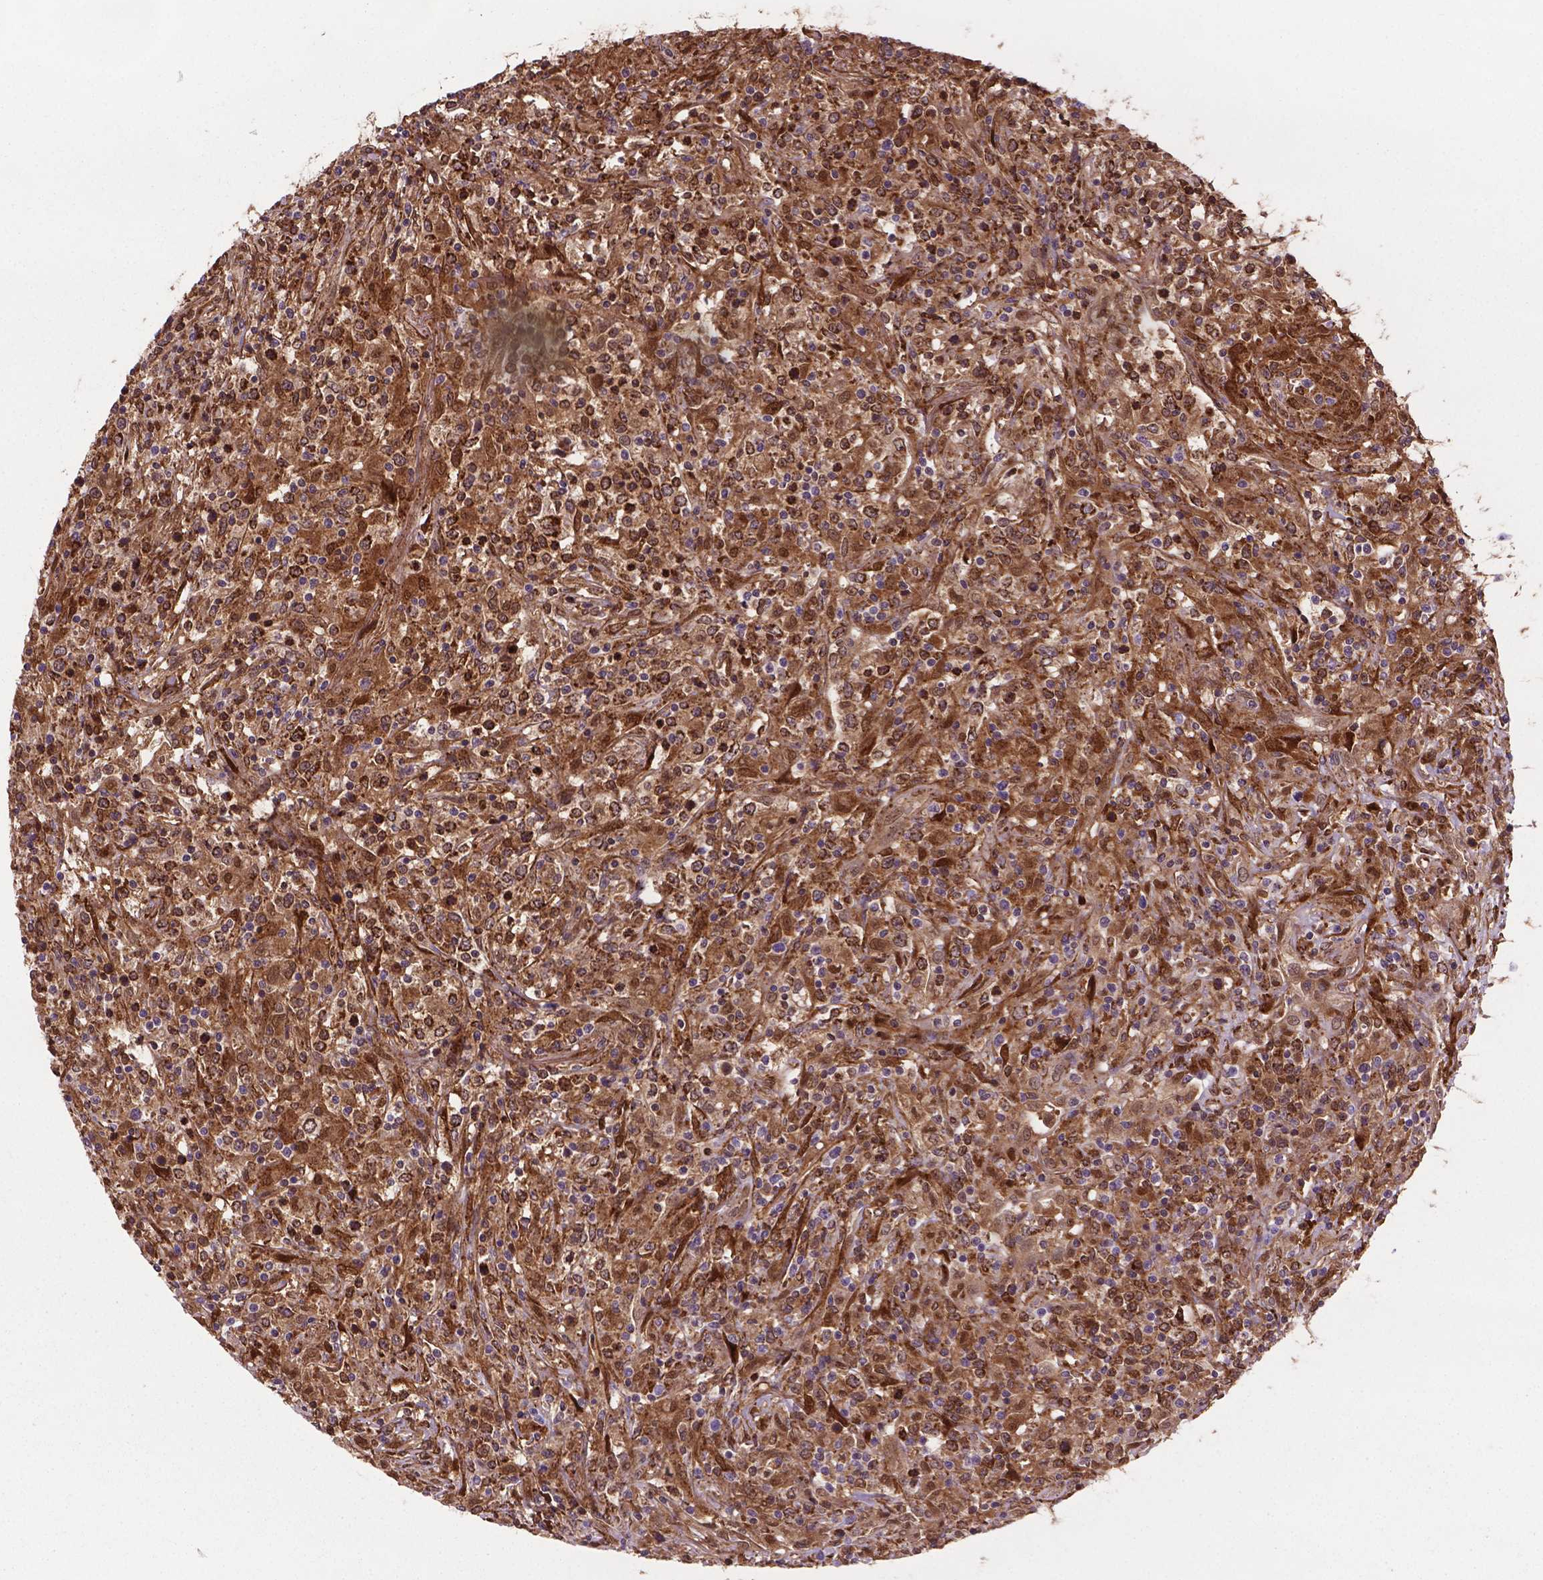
{"staining": {"intensity": "moderate", "quantity": ">75%", "location": "cytoplasmic/membranous,nuclear"}, "tissue": "lymphoma", "cell_type": "Tumor cells", "image_type": "cancer", "snomed": [{"axis": "morphology", "description": "Malignant lymphoma, non-Hodgkin's type, High grade"}, {"axis": "topography", "description": "Lung"}], "caption": "Protein expression analysis of high-grade malignant lymphoma, non-Hodgkin's type demonstrates moderate cytoplasmic/membranous and nuclear positivity in approximately >75% of tumor cells.", "gene": "PLIN3", "patient": {"sex": "male", "age": 79}}